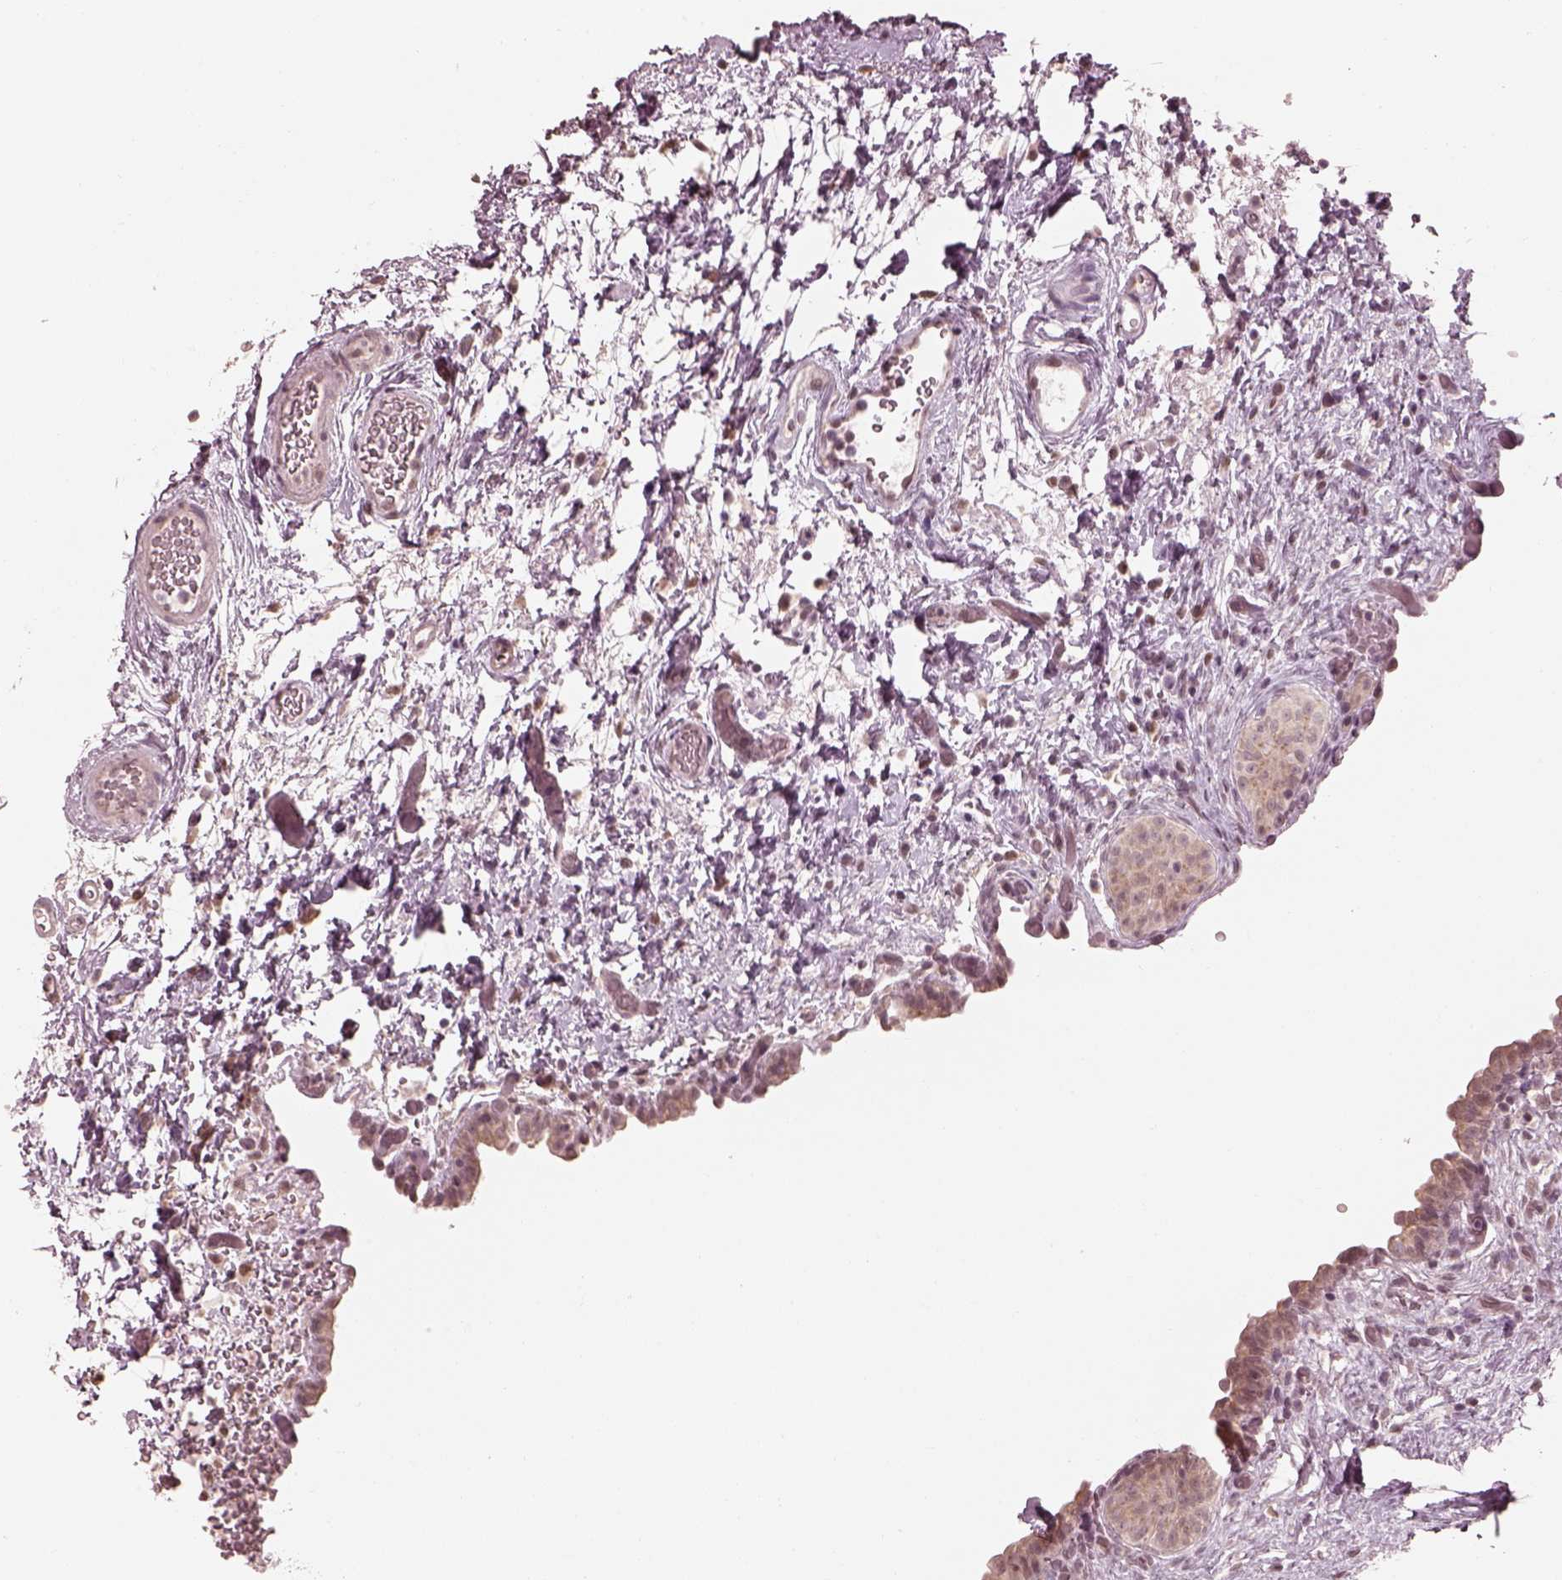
{"staining": {"intensity": "weak", "quantity": "25%-75%", "location": "cytoplasmic/membranous"}, "tissue": "urinary bladder", "cell_type": "Urothelial cells", "image_type": "normal", "snomed": [{"axis": "morphology", "description": "Normal tissue, NOS"}, {"axis": "topography", "description": "Urinary bladder"}], "caption": "Unremarkable urinary bladder displays weak cytoplasmic/membranous positivity in approximately 25%-75% of urothelial cells (Brightfield microscopy of DAB IHC at high magnification)..", "gene": "IQCB1", "patient": {"sex": "male", "age": 69}}